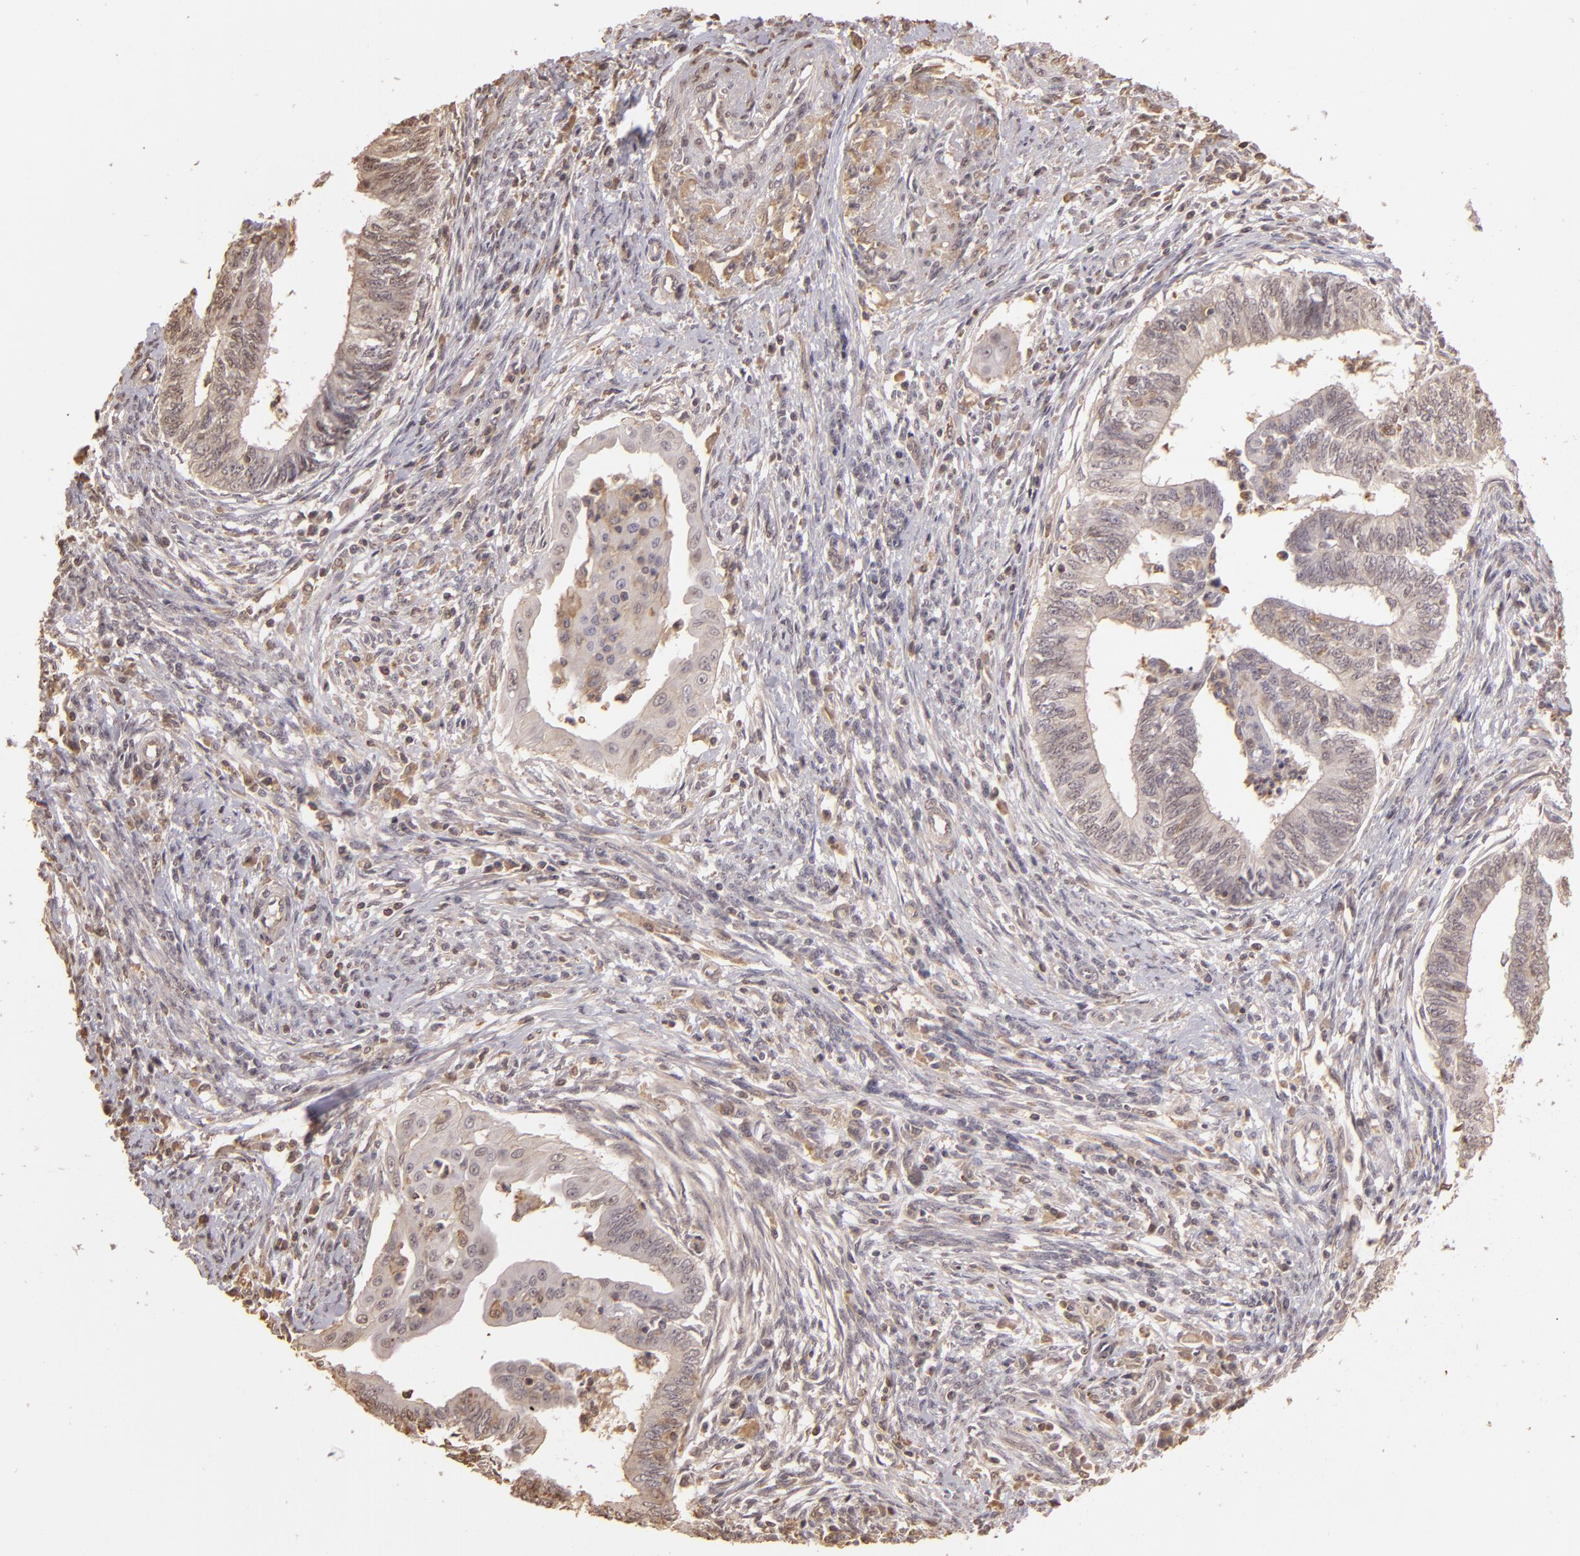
{"staining": {"intensity": "weak", "quantity": "<25%", "location": "cytoplasmic/membranous,nuclear"}, "tissue": "endometrial cancer", "cell_type": "Tumor cells", "image_type": "cancer", "snomed": [{"axis": "morphology", "description": "Adenocarcinoma, NOS"}, {"axis": "topography", "description": "Endometrium"}], "caption": "The micrograph shows no staining of tumor cells in endometrial adenocarcinoma. Brightfield microscopy of immunohistochemistry stained with DAB (brown) and hematoxylin (blue), captured at high magnification.", "gene": "ARPC2", "patient": {"sex": "female", "age": 66}}